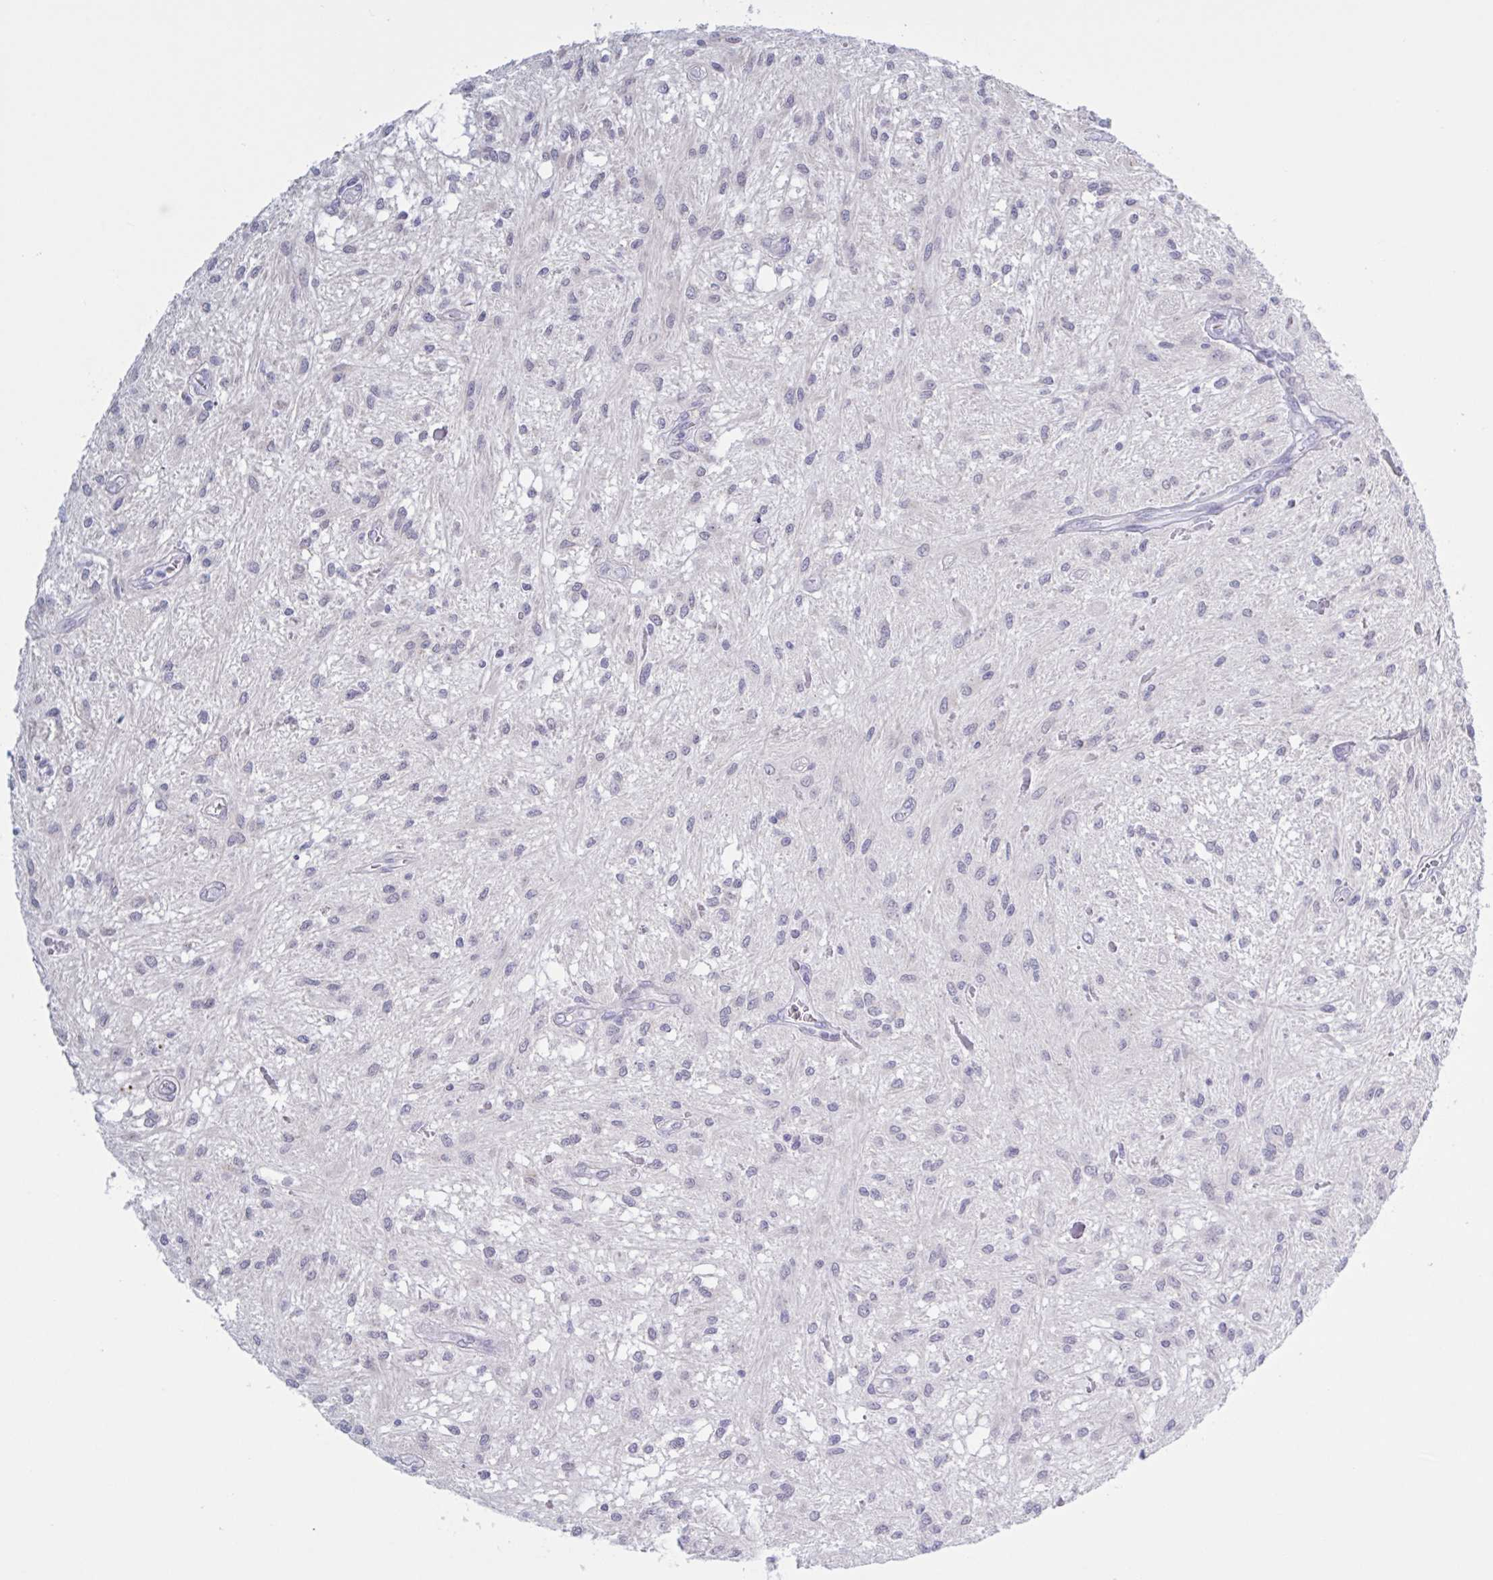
{"staining": {"intensity": "negative", "quantity": "none", "location": "none"}, "tissue": "glioma", "cell_type": "Tumor cells", "image_type": "cancer", "snomed": [{"axis": "morphology", "description": "Glioma, malignant, Low grade"}, {"axis": "topography", "description": "Cerebellum"}], "caption": "DAB immunohistochemical staining of human glioma displays no significant expression in tumor cells.", "gene": "HSD11B2", "patient": {"sex": "female", "age": 14}}